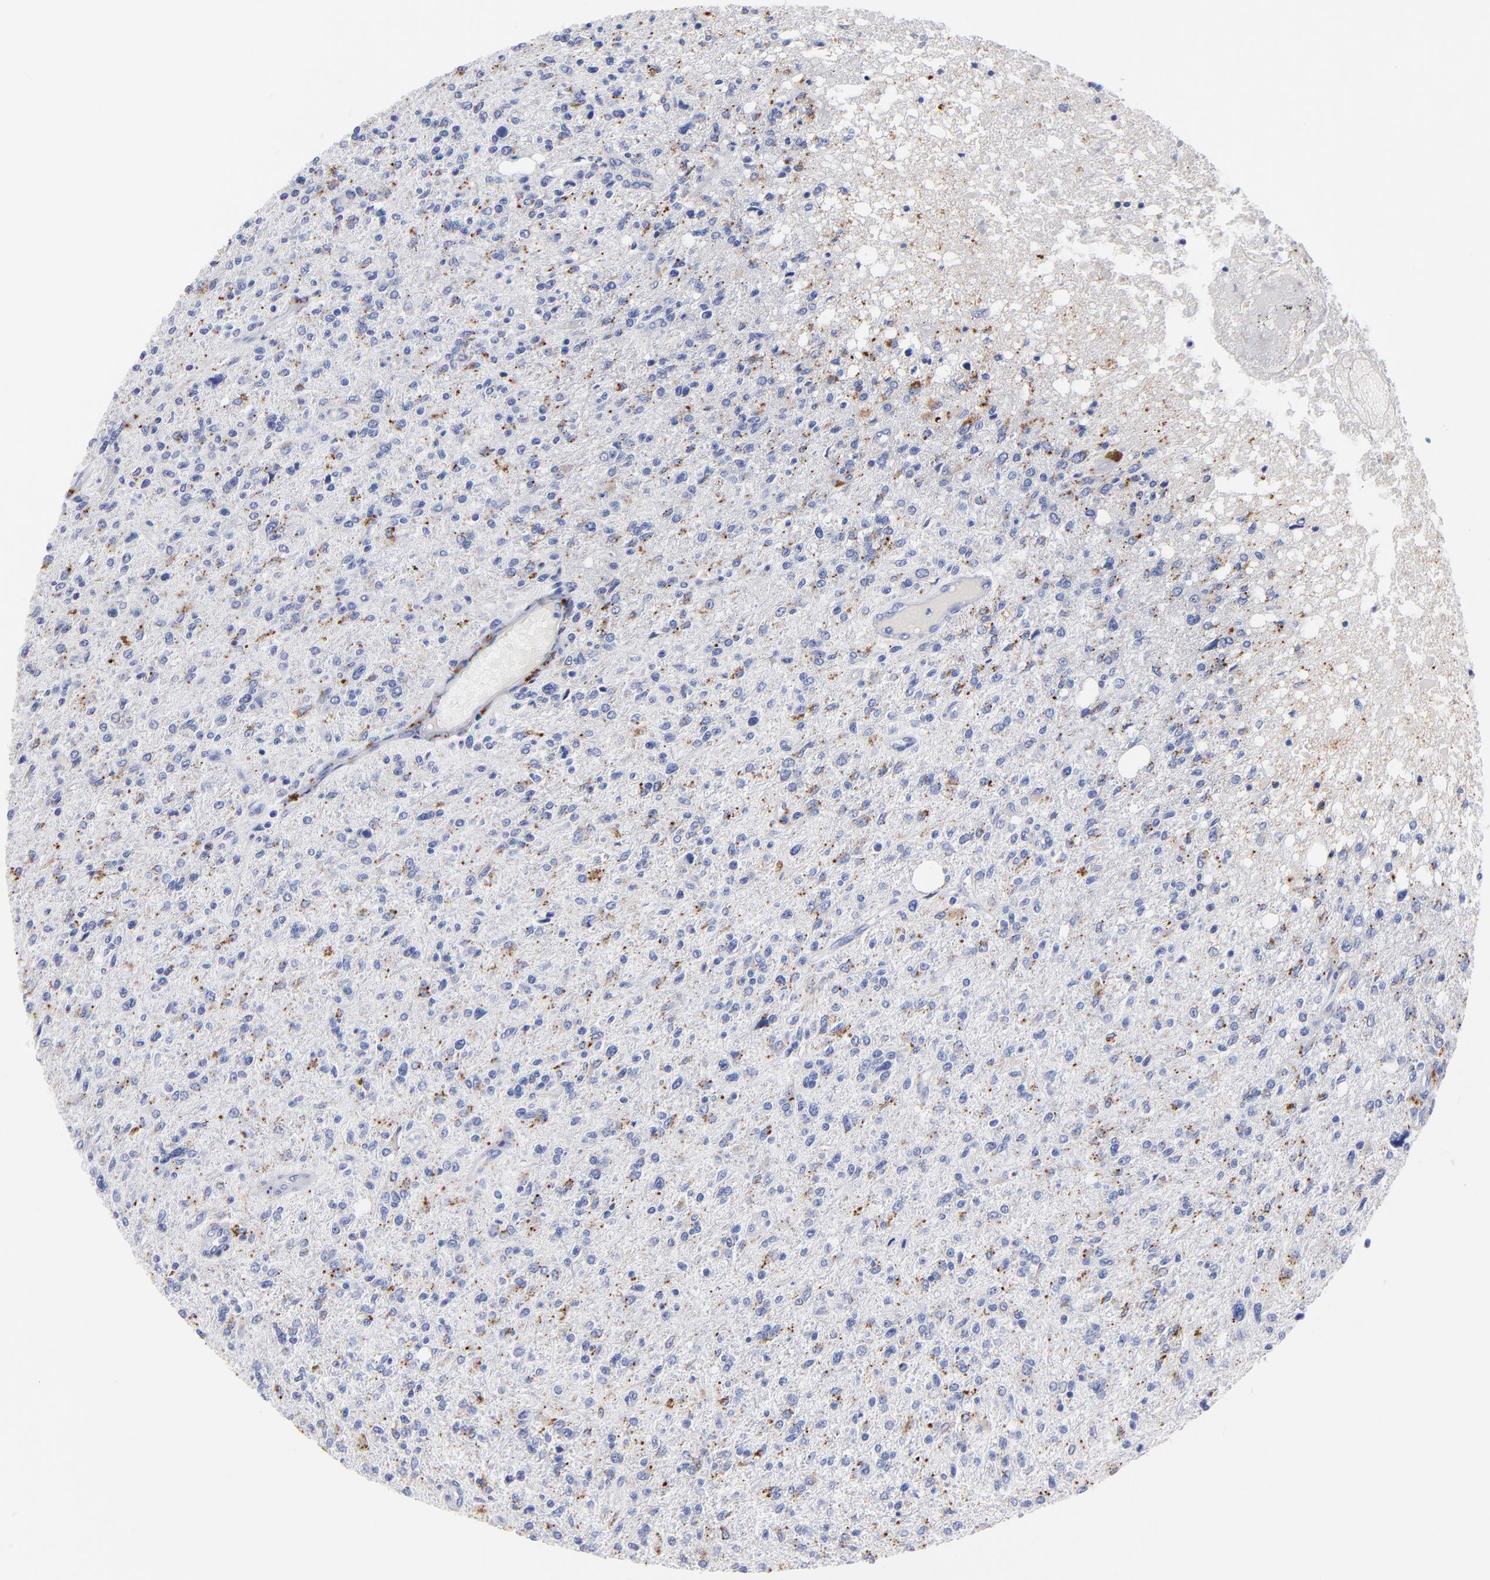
{"staining": {"intensity": "moderate", "quantity": "25%-75%", "location": "cytoplasmic/membranous"}, "tissue": "glioma", "cell_type": "Tumor cells", "image_type": "cancer", "snomed": [{"axis": "morphology", "description": "Glioma, malignant, High grade"}, {"axis": "topography", "description": "Cerebral cortex"}], "caption": "An image of human high-grade glioma (malignant) stained for a protein displays moderate cytoplasmic/membranous brown staining in tumor cells. The staining is performed using DAB brown chromogen to label protein expression. The nuclei are counter-stained blue using hematoxylin.", "gene": "CPVL", "patient": {"sex": "male", "age": 76}}